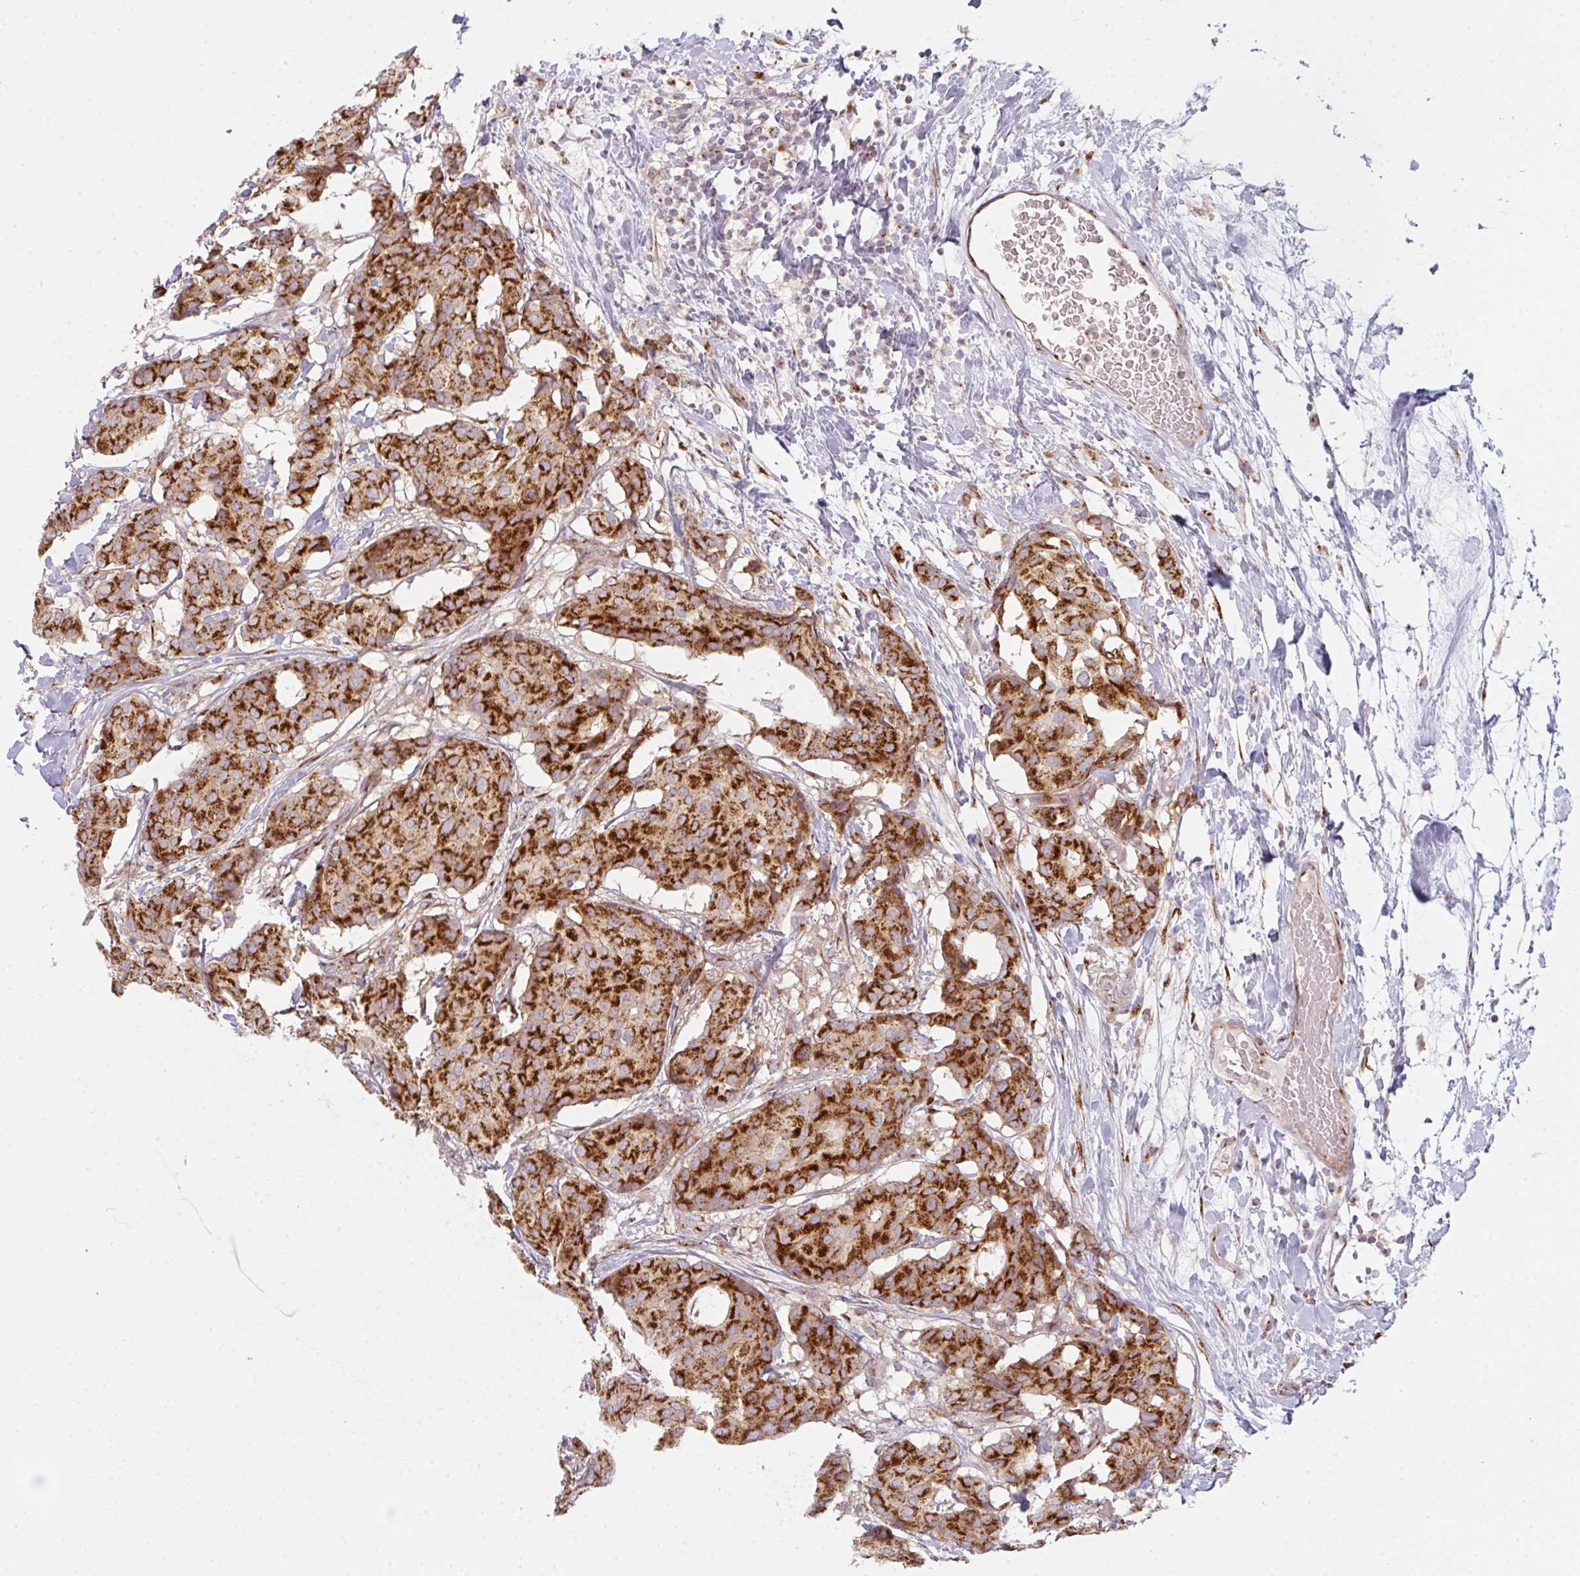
{"staining": {"intensity": "strong", "quantity": ">75%", "location": "cytoplasmic/membranous"}, "tissue": "breast cancer", "cell_type": "Tumor cells", "image_type": "cancer", "snomed": [{"axis": "morphology", "description": "Duct carcinoma"}, {"axis": "topography", "description": "Breast"}], "caption": "Protein expression analysis of breast intraductal carcinoma shows strong cytoplasmic/membranous staining in approximately >75% of tumor cells.", "gene": "GVQW3", "patient": {"sex": "female", "age": 75}}